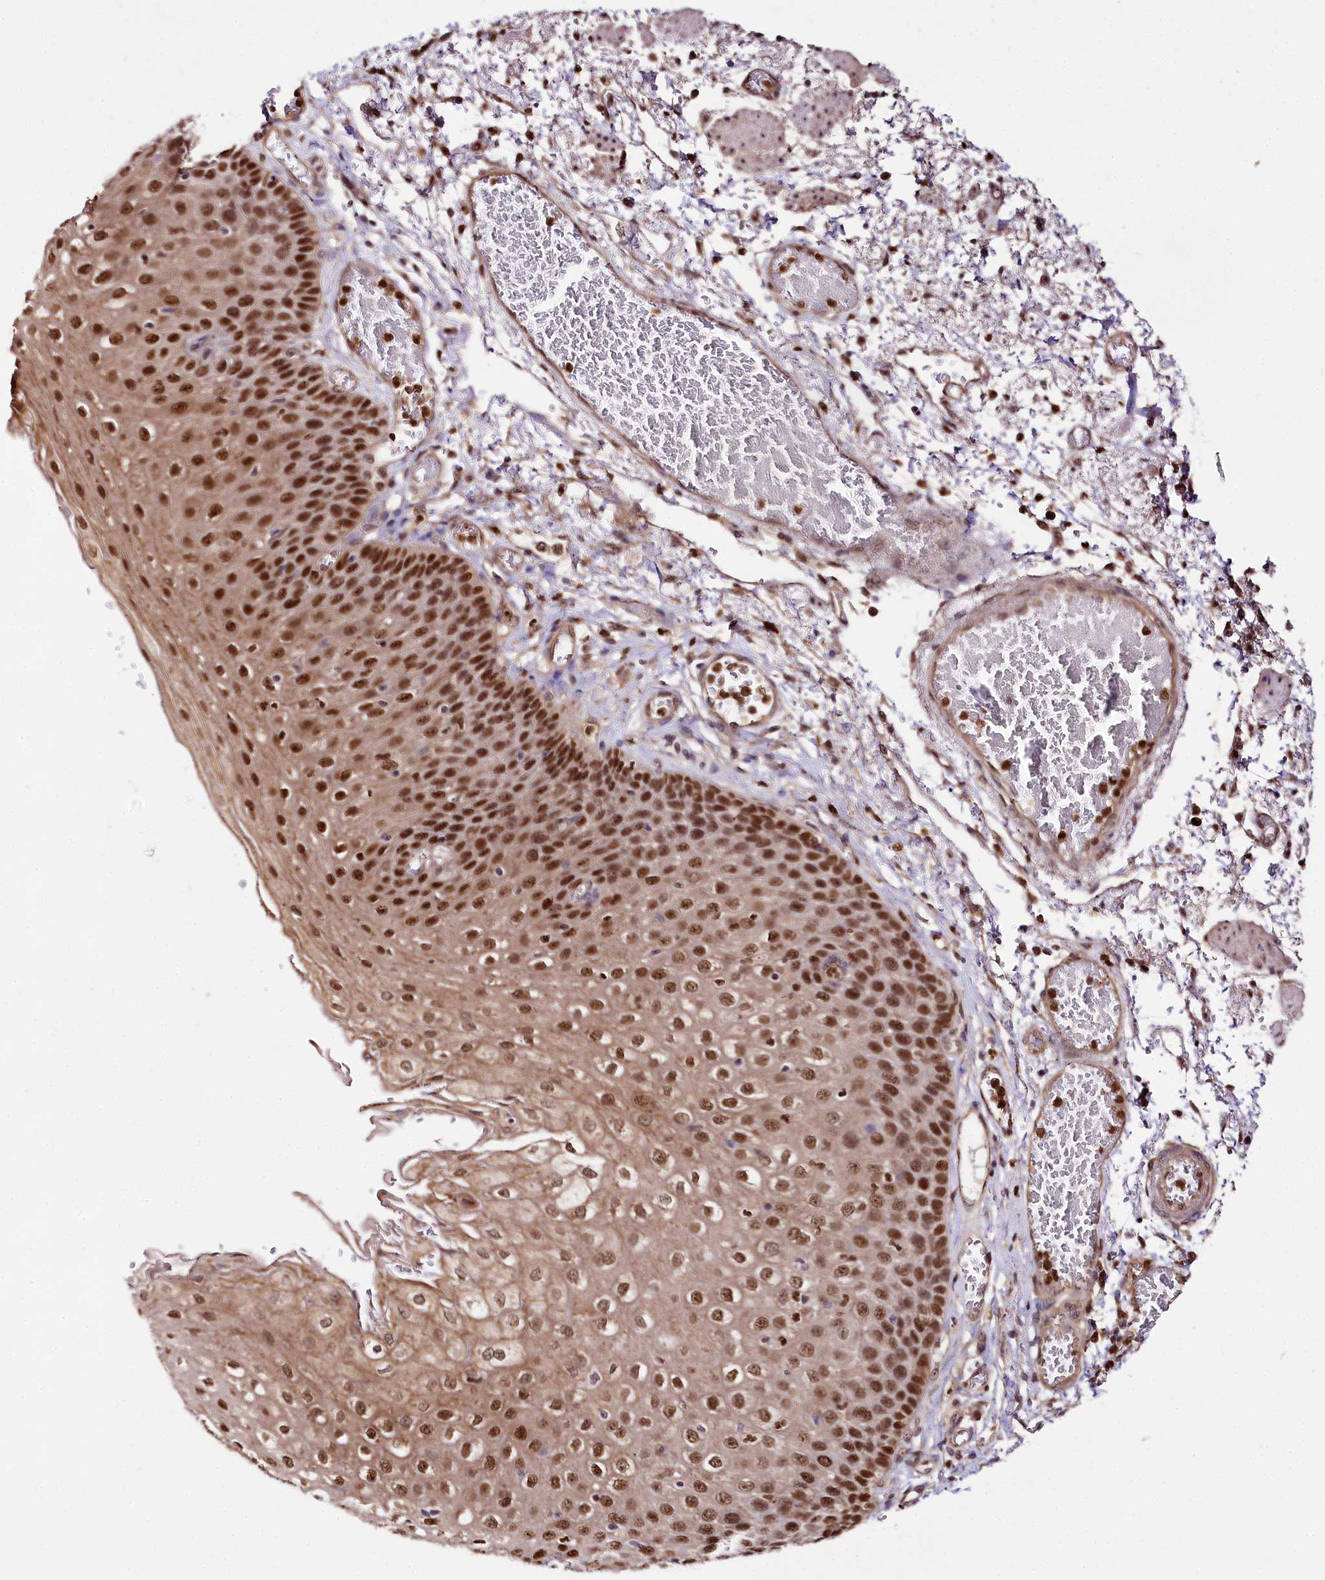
{"staining": {"intensity": "strong", "quantity": ">75%", "location": "nuclear"}, "tissue": "esophagus", "cell_type": "Squamous epithelial cells", "image_type": "normal", "snomed": [{"axis": "morphology", "description": "Normal tissue, NOS"}, {"axis": "topography", "description": "Esophagus"}], "caption": "A brown stain labels strong nuclear expression of a protein in squamous epithelial cells of unremarkable human esophagus. (IHC, brightfield microscopy, high magnification).", "gene": "GNL3L", "patient": {"sex": "male", "age": 81}}